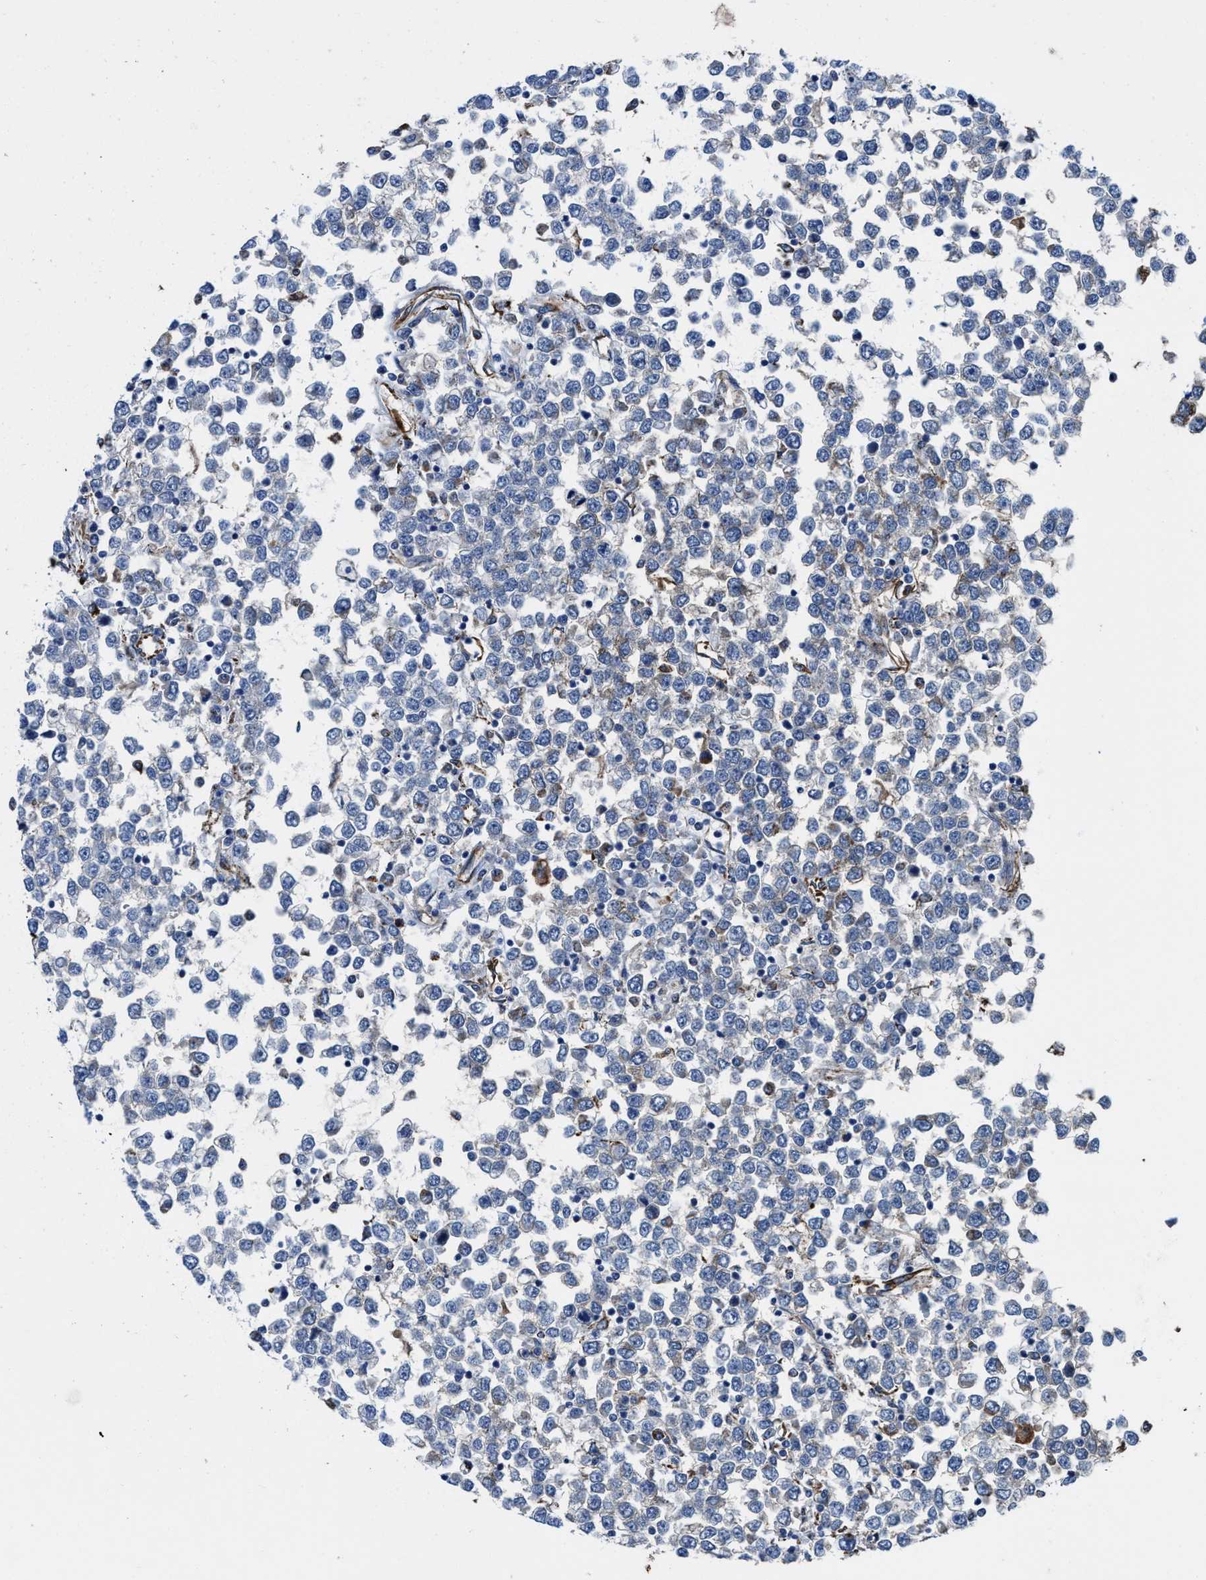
{"staining": {"intensity": "negative", "quantity": "none", "location": "none"}, "tissue": "testis cancer", "cell_type": "Tumor cells", "image_type": "cancer", "snomed": [{"axis": "morphology", "description": "Seminoma, NOS"}, {"axis": "topography", "description": "Testis"}], "caption": "High power microscopy micrograph of an IHC micrograph of testis seminoma, revealing no significant expression in tumor cells.", "gene": "ALDH1B1", "patient": {"sex": "male", "age": 65}}